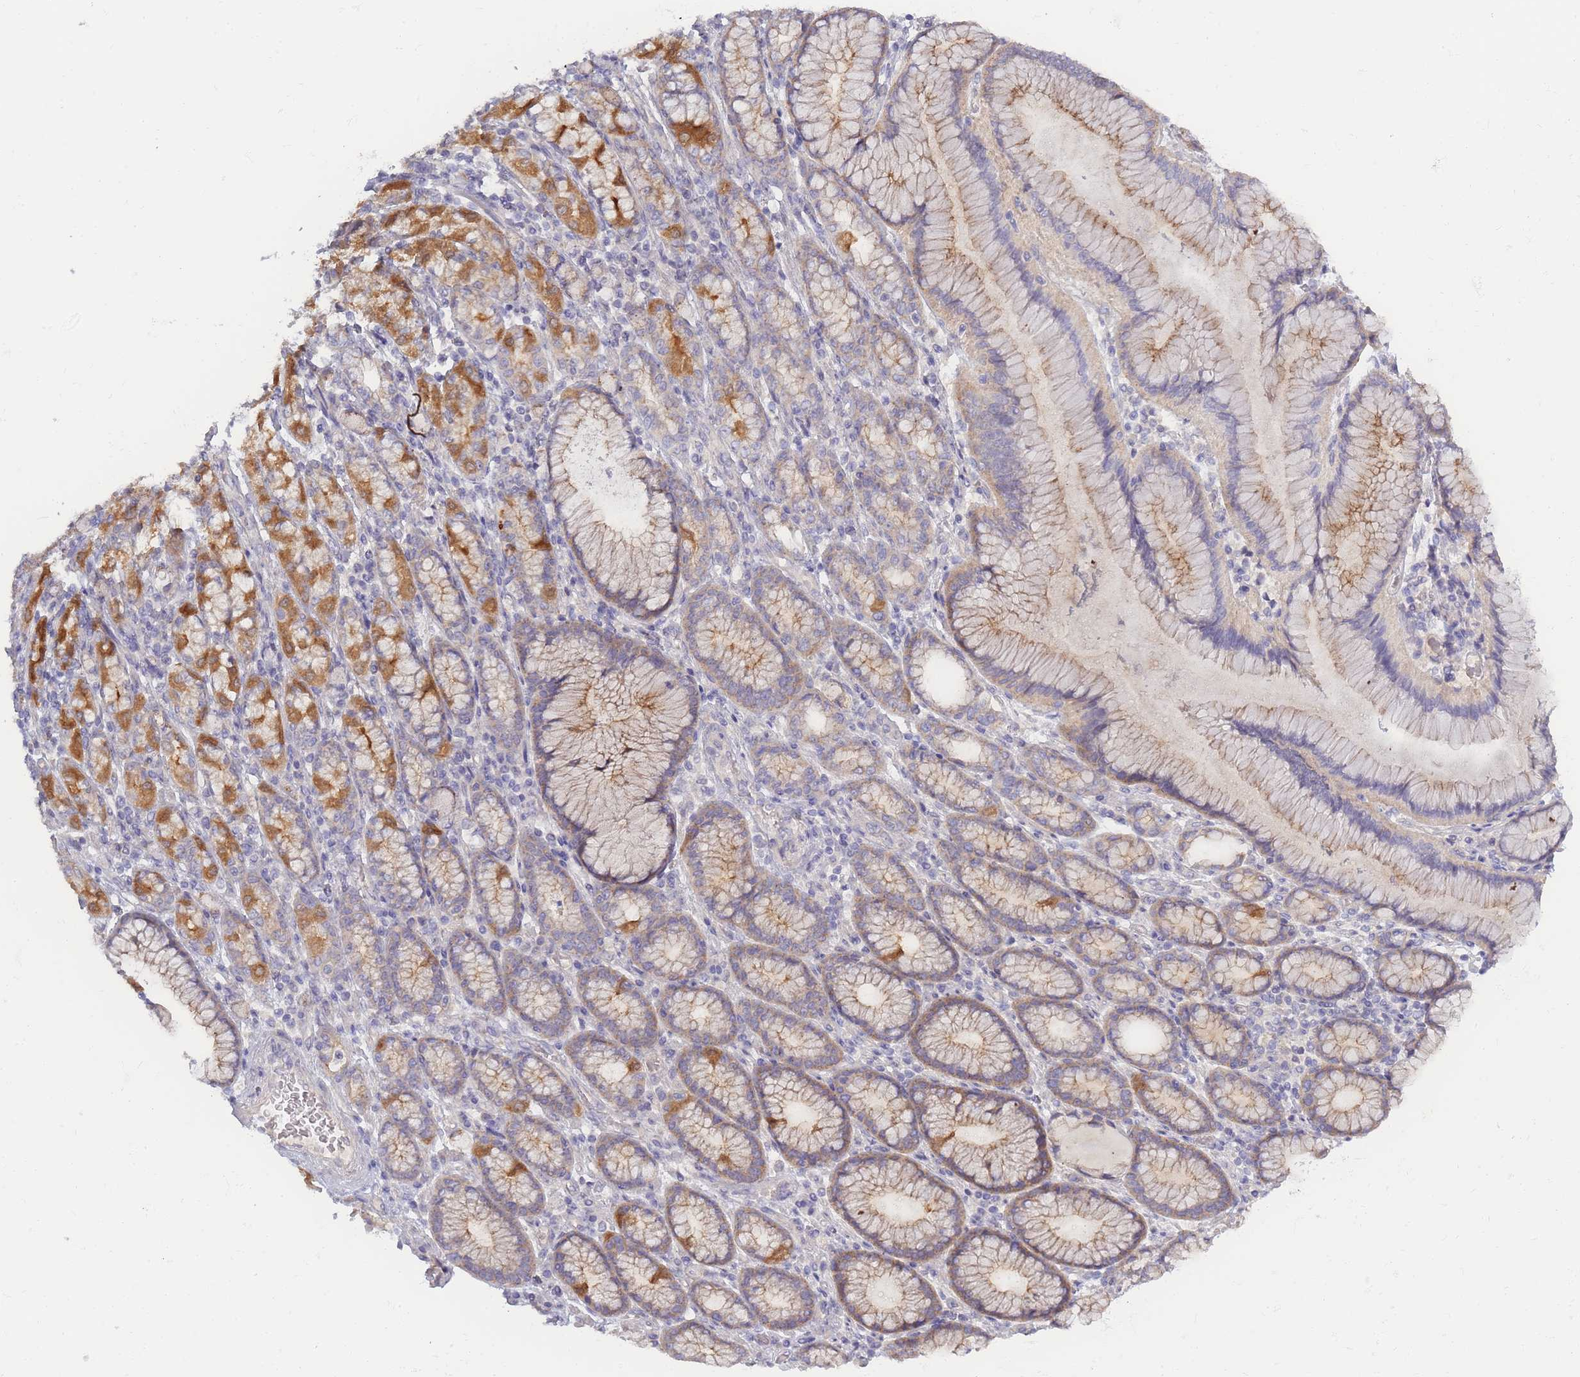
{"staining": {"intensity": "moderate", "quantity": "25%-75%", "location": "cytoplasmic/membranous"}, "tissue": "stomach cancer", "cell_type": "Tumor cells", "image_type": "cancer", "snomed": [{"axis": "morphology", "description": "Adenocarcinoma, NOS"}, {"axis": "topography", "description": "Stomach"}], "caption": "Stomach adenocarcinoma stained with DAB IHC demonstrates medium levels of moderate cytoplasmic/membranous positivity in about 25%-75% of tumor cells.", "gene": "SPHKAP", "patient": {"sex": "female", "age": 79}}